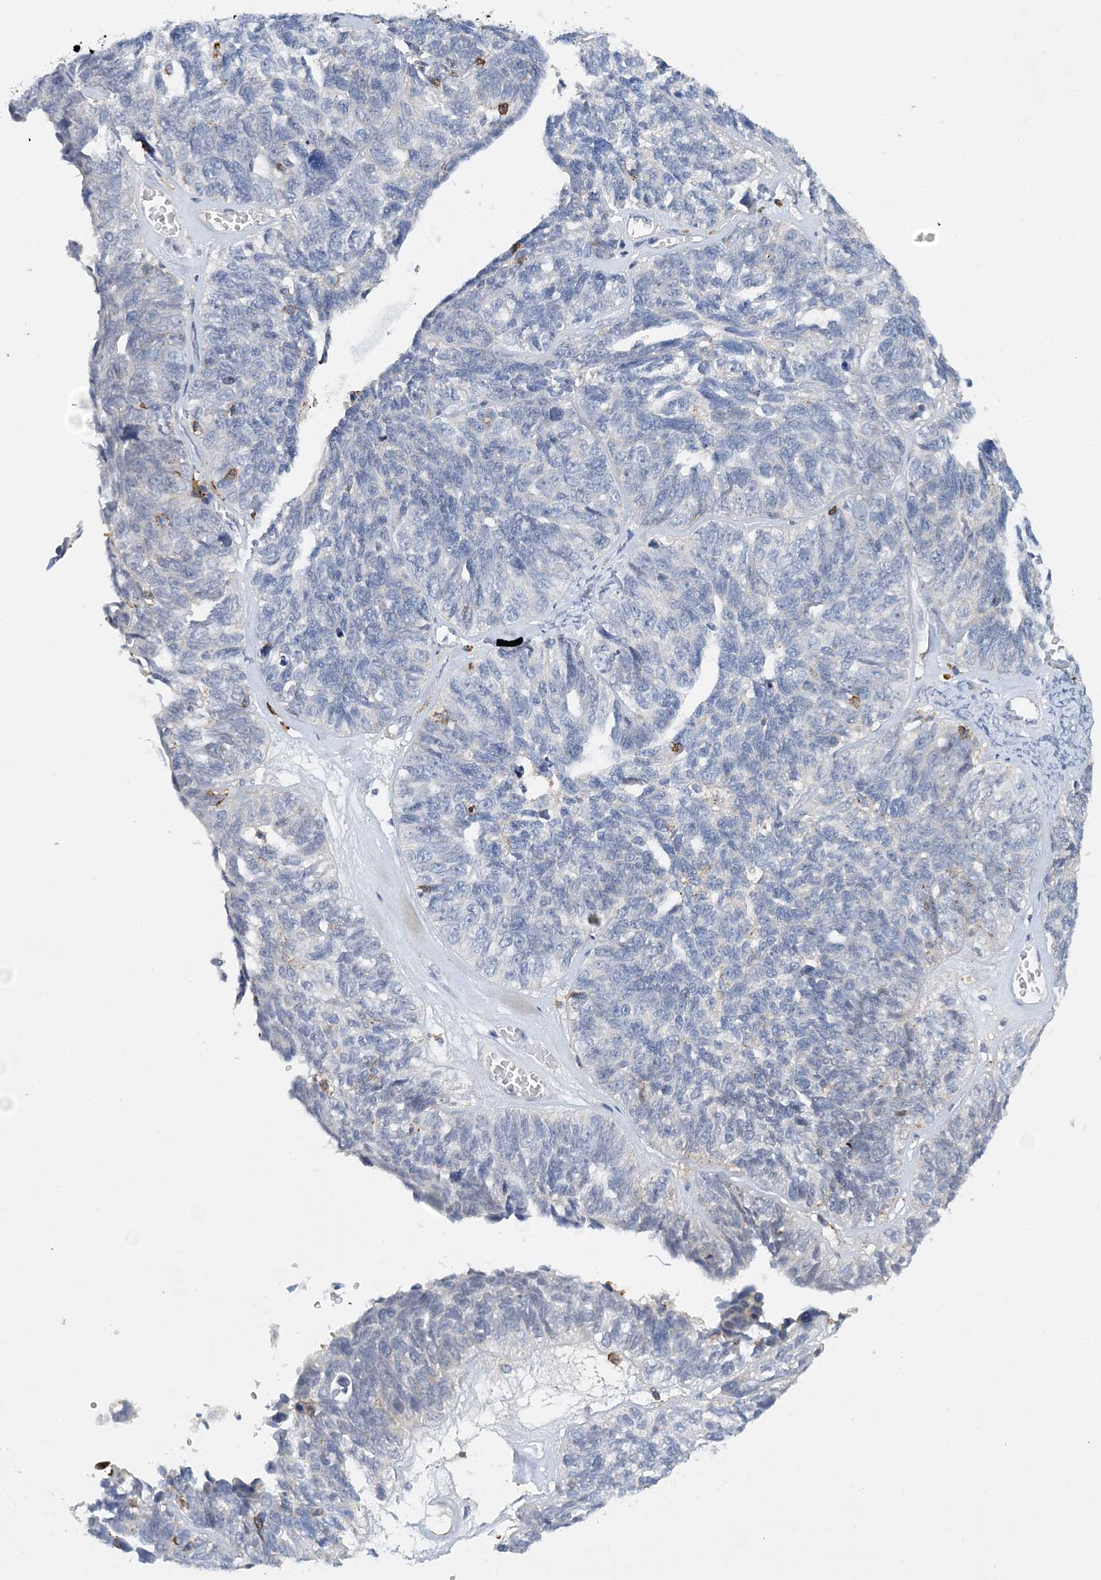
{"staining": {"intensity": "negative", "quantity": "none", "location": "none"}, "tissue": "ovarian cancer", "cell_type": "Tumor cells", "image_type": "cancer", "snomed": [{"axis": "morphology", "description": "Cystadenocarcinoma, serous, NOS"}, {"axis": "topography", "description": "Ovary"}], "caption": "High magnification brightfield microscopy of ovarian cancer stained with DAB (3,3'-diaminobenzidine) (brown) and counterstained with hematoxylin (blue): tumor cells show no significant positivity.", "gene": "PRMT9", "patient": {"sex": "female", "age": 79}}